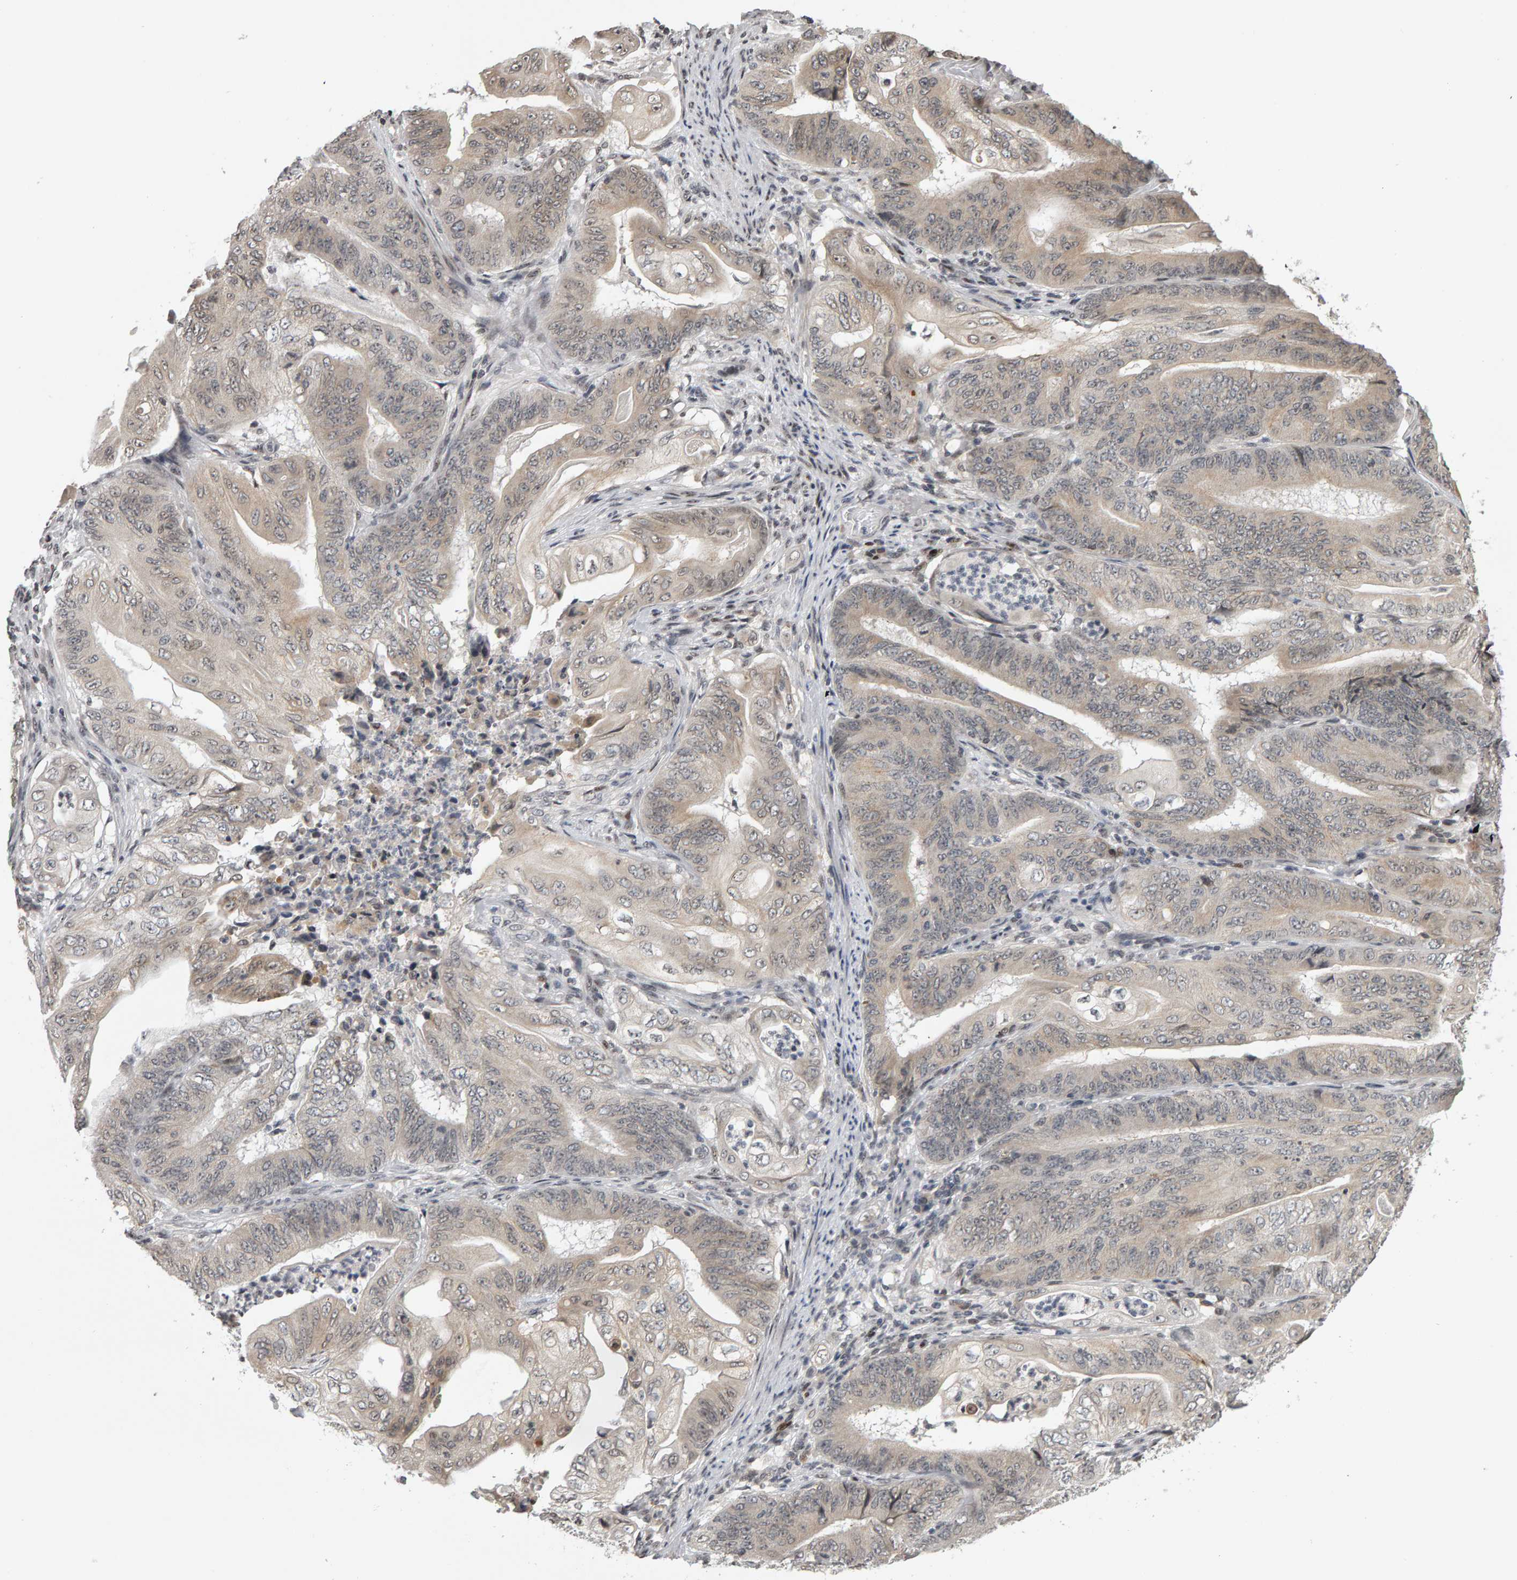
{"staining": {"intensity": "weak", "quantity": ">75%", "location": "cytoplasmic/membranous"}, "tissue": "stomach cancer", "cell_type": "Tumor cells", "image_type": "cancer", "snomed": [{"axis": "morphology", "description": "Adenocarcinoma, NOS"}, {"axis": "topography", "description": "Stomach"}], "caption": "DAB (3,3'-diaminobenzidine) immunohistochemical staining of stomach cancer (adenocarcinoma) reveals weak cytoplasmic/membranous protein staining in approximately >75% of tumor cells. Nuclei are stained in blue.", "gene": "TRAM1", "patient": {"sex": "female", "age": 73}}